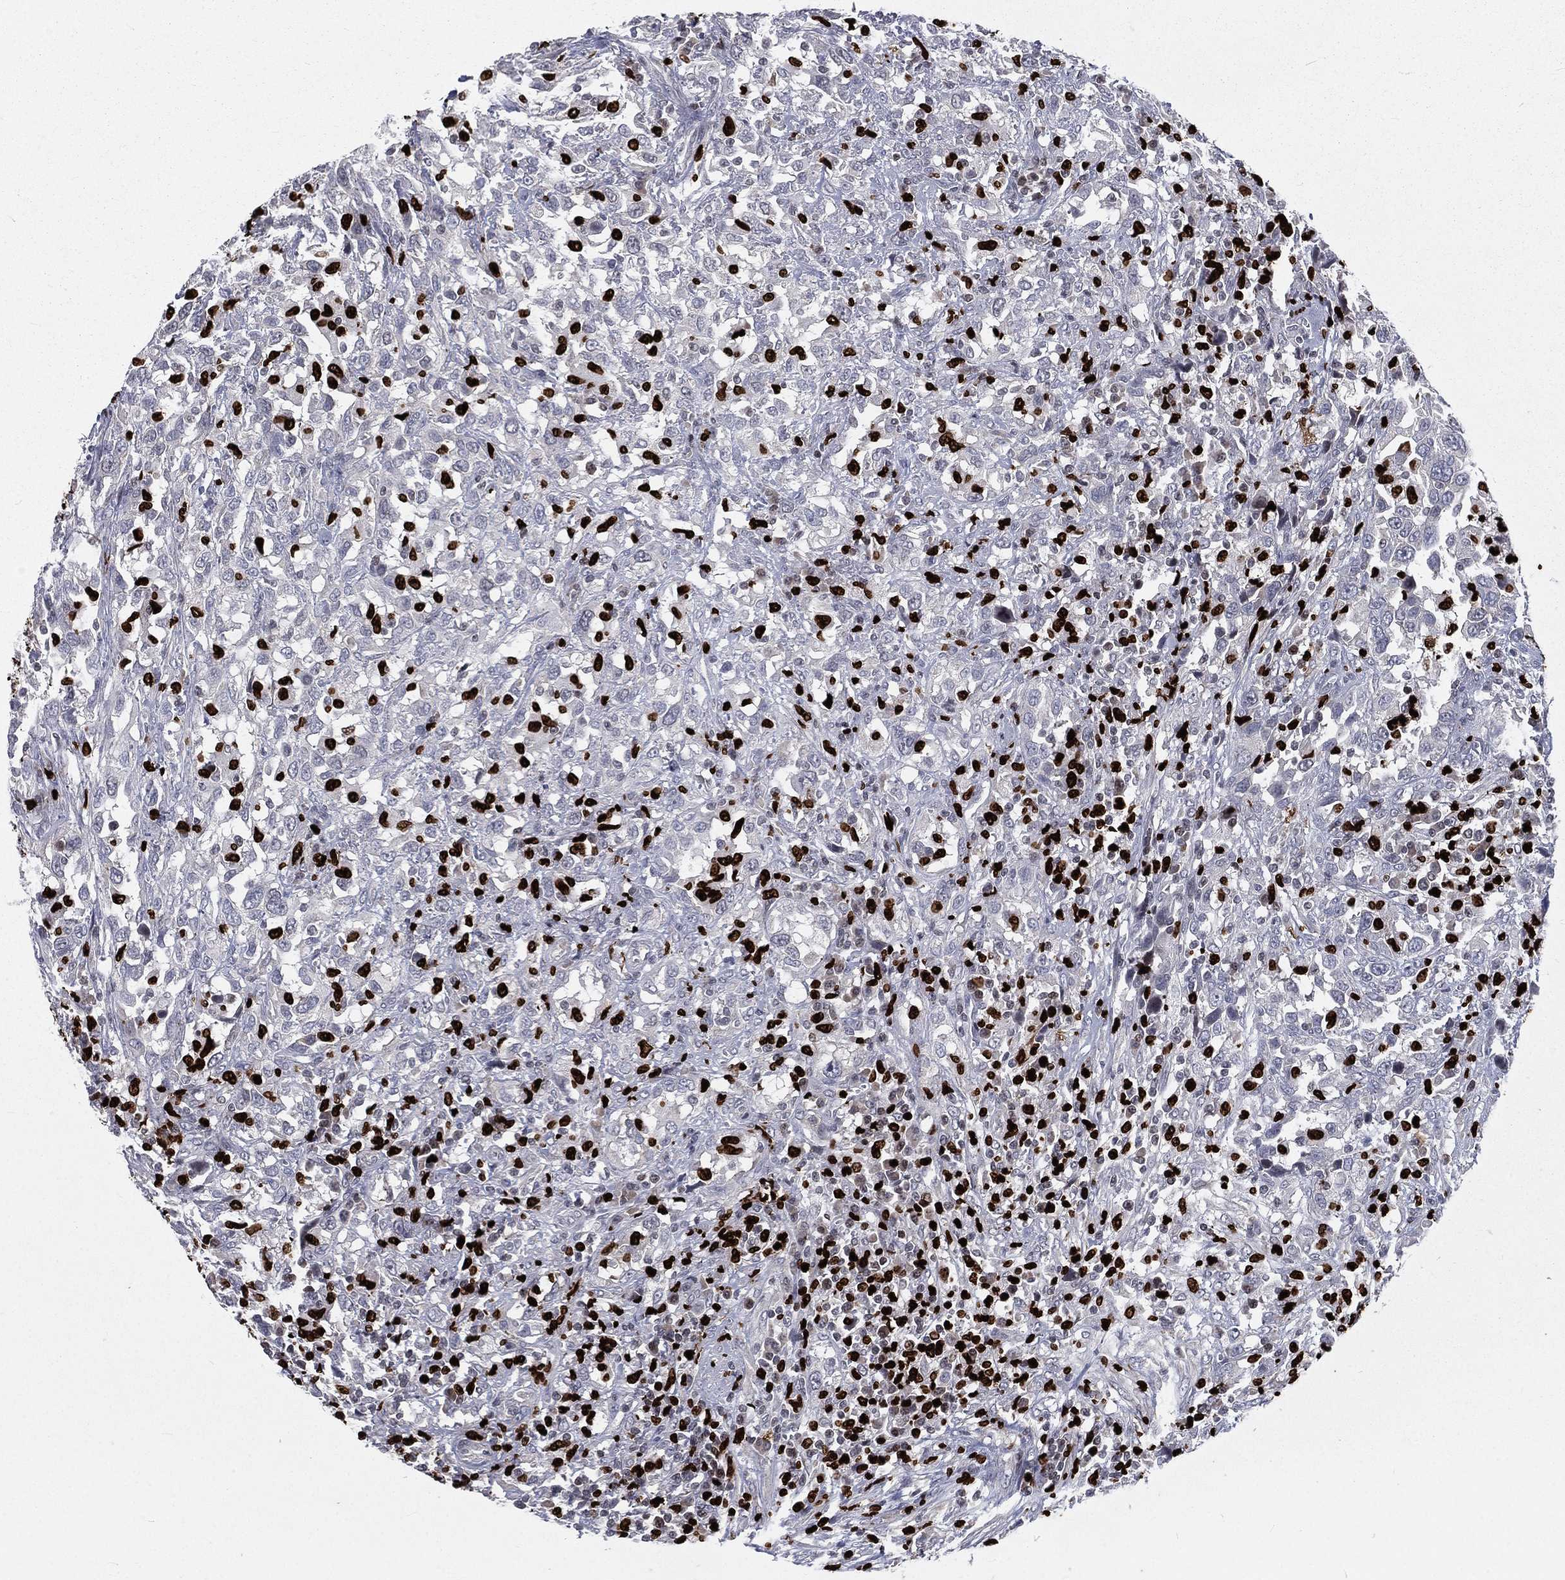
{"staining": {"intensity": "negative", "quantity": "none", "location": "none"}, "tissue": "urothelial cancer", "cell_type": "Tumor cells", "image_type": "cancer", "snomed": [{"axis": "morphology", "description": "Urothelial carcinoma, NOS"}, {"axis": "morphology", "description": "Urothelial carcinoma, High grade"}, {"axis": "topography", "description": "Urinary bladder"}], "caption": "This is an IHC photomicrograph of human high-grade urothelial carcinoma. There is no positivity in tumor cells.", "gene": "MNDA", "patient": {"sex": "female", "age": 64}}